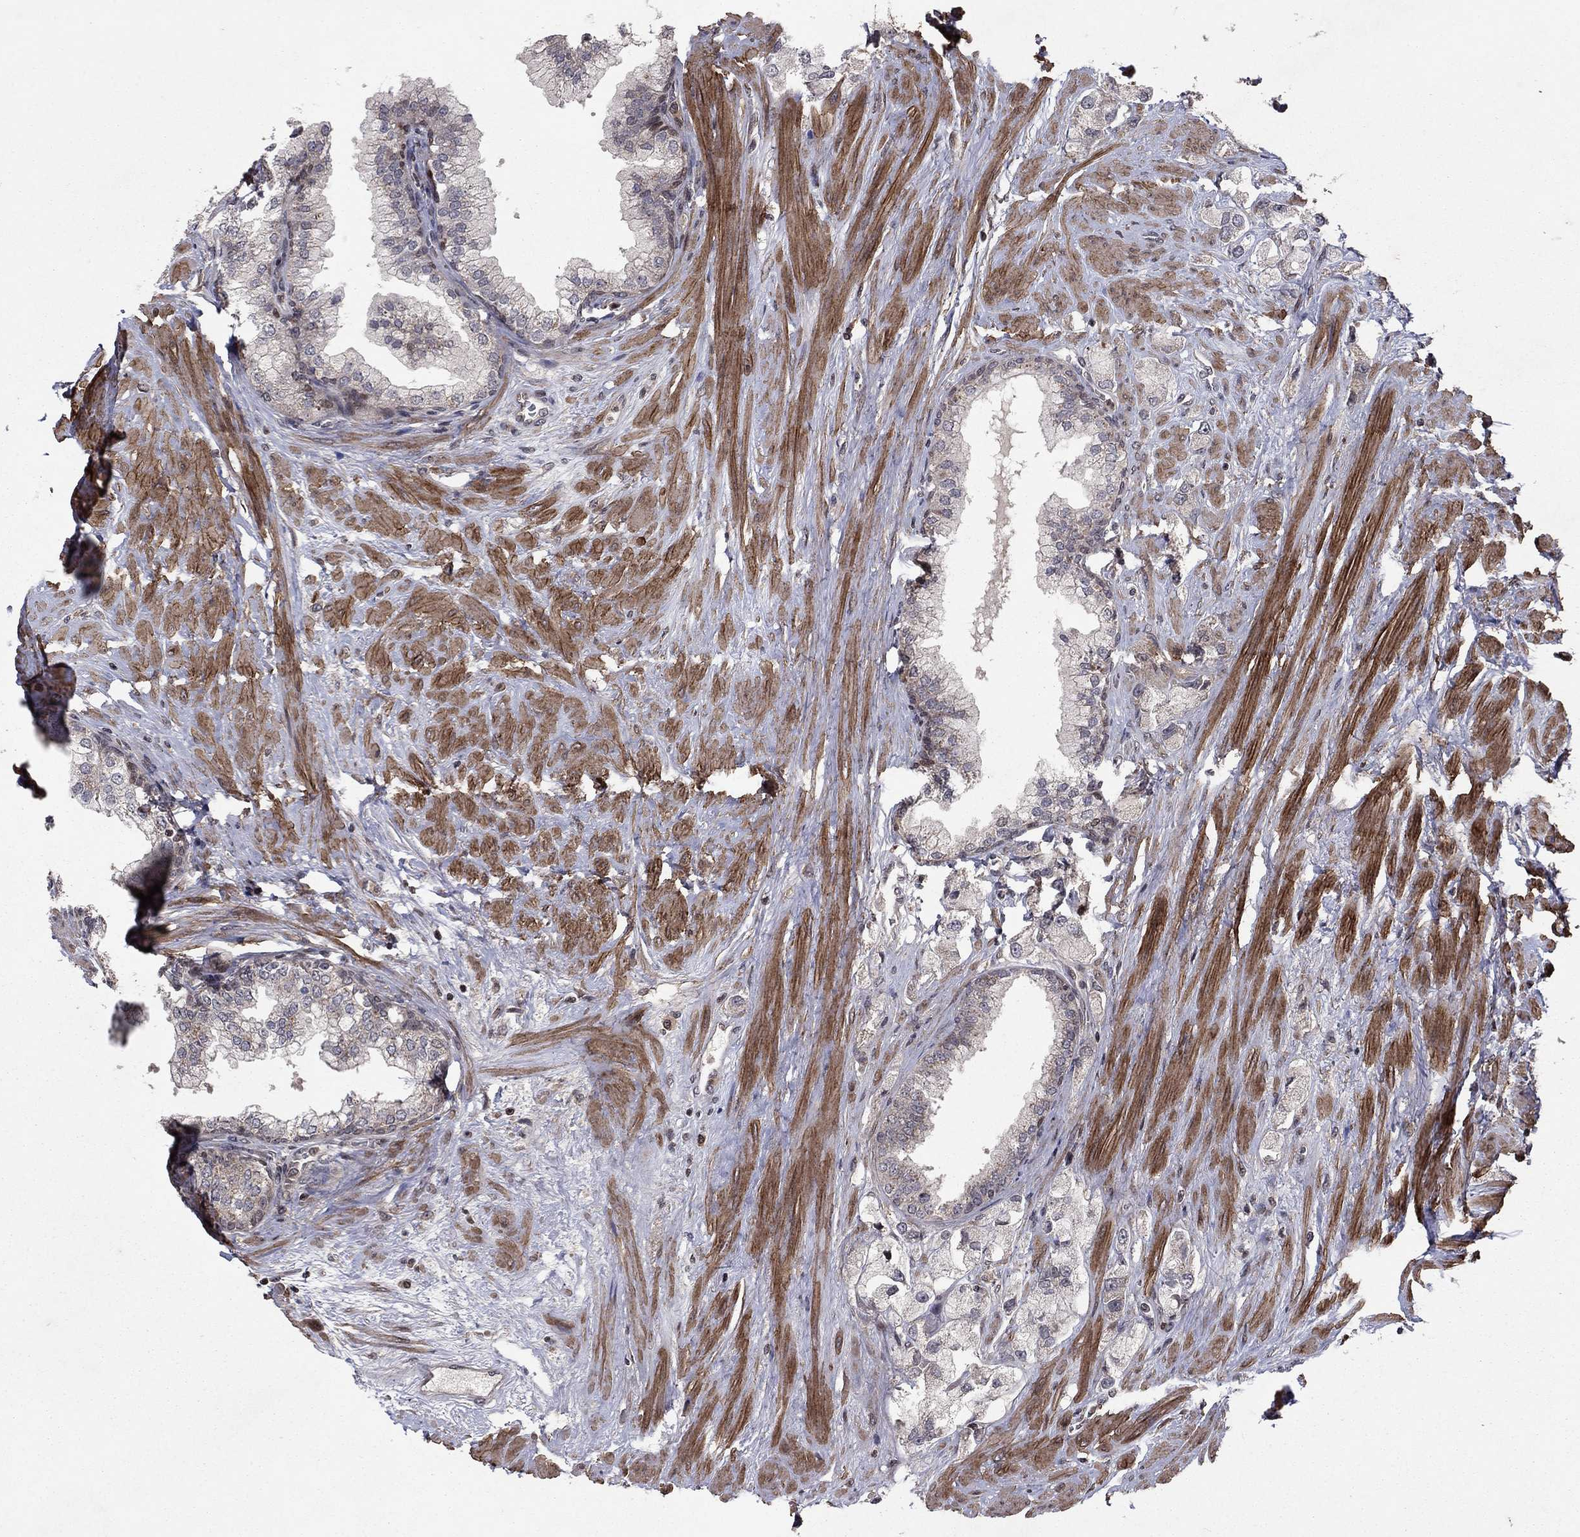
{"staining": {"intensity": "negative", "quantity": "none", "location": "none"}, "tissue": "prostate cancer", "cell_type": "Tumor cells", "image_type": "cancer", "snomed": [{"axis": "morphology", "description": "Adenocarcinoma, NOS"}, {"axis": "topography", "description": "Prostate and seminal vesicle, NOS"}, {"axis": "topography", "description": "Prostate"}], "caption": "Histopathology image shows no protein staining in tumor cells of adenocarcinoma (prostate) tissue.", "gene": "SORBS1", "patient": {"sex": "male", "age": 64}}